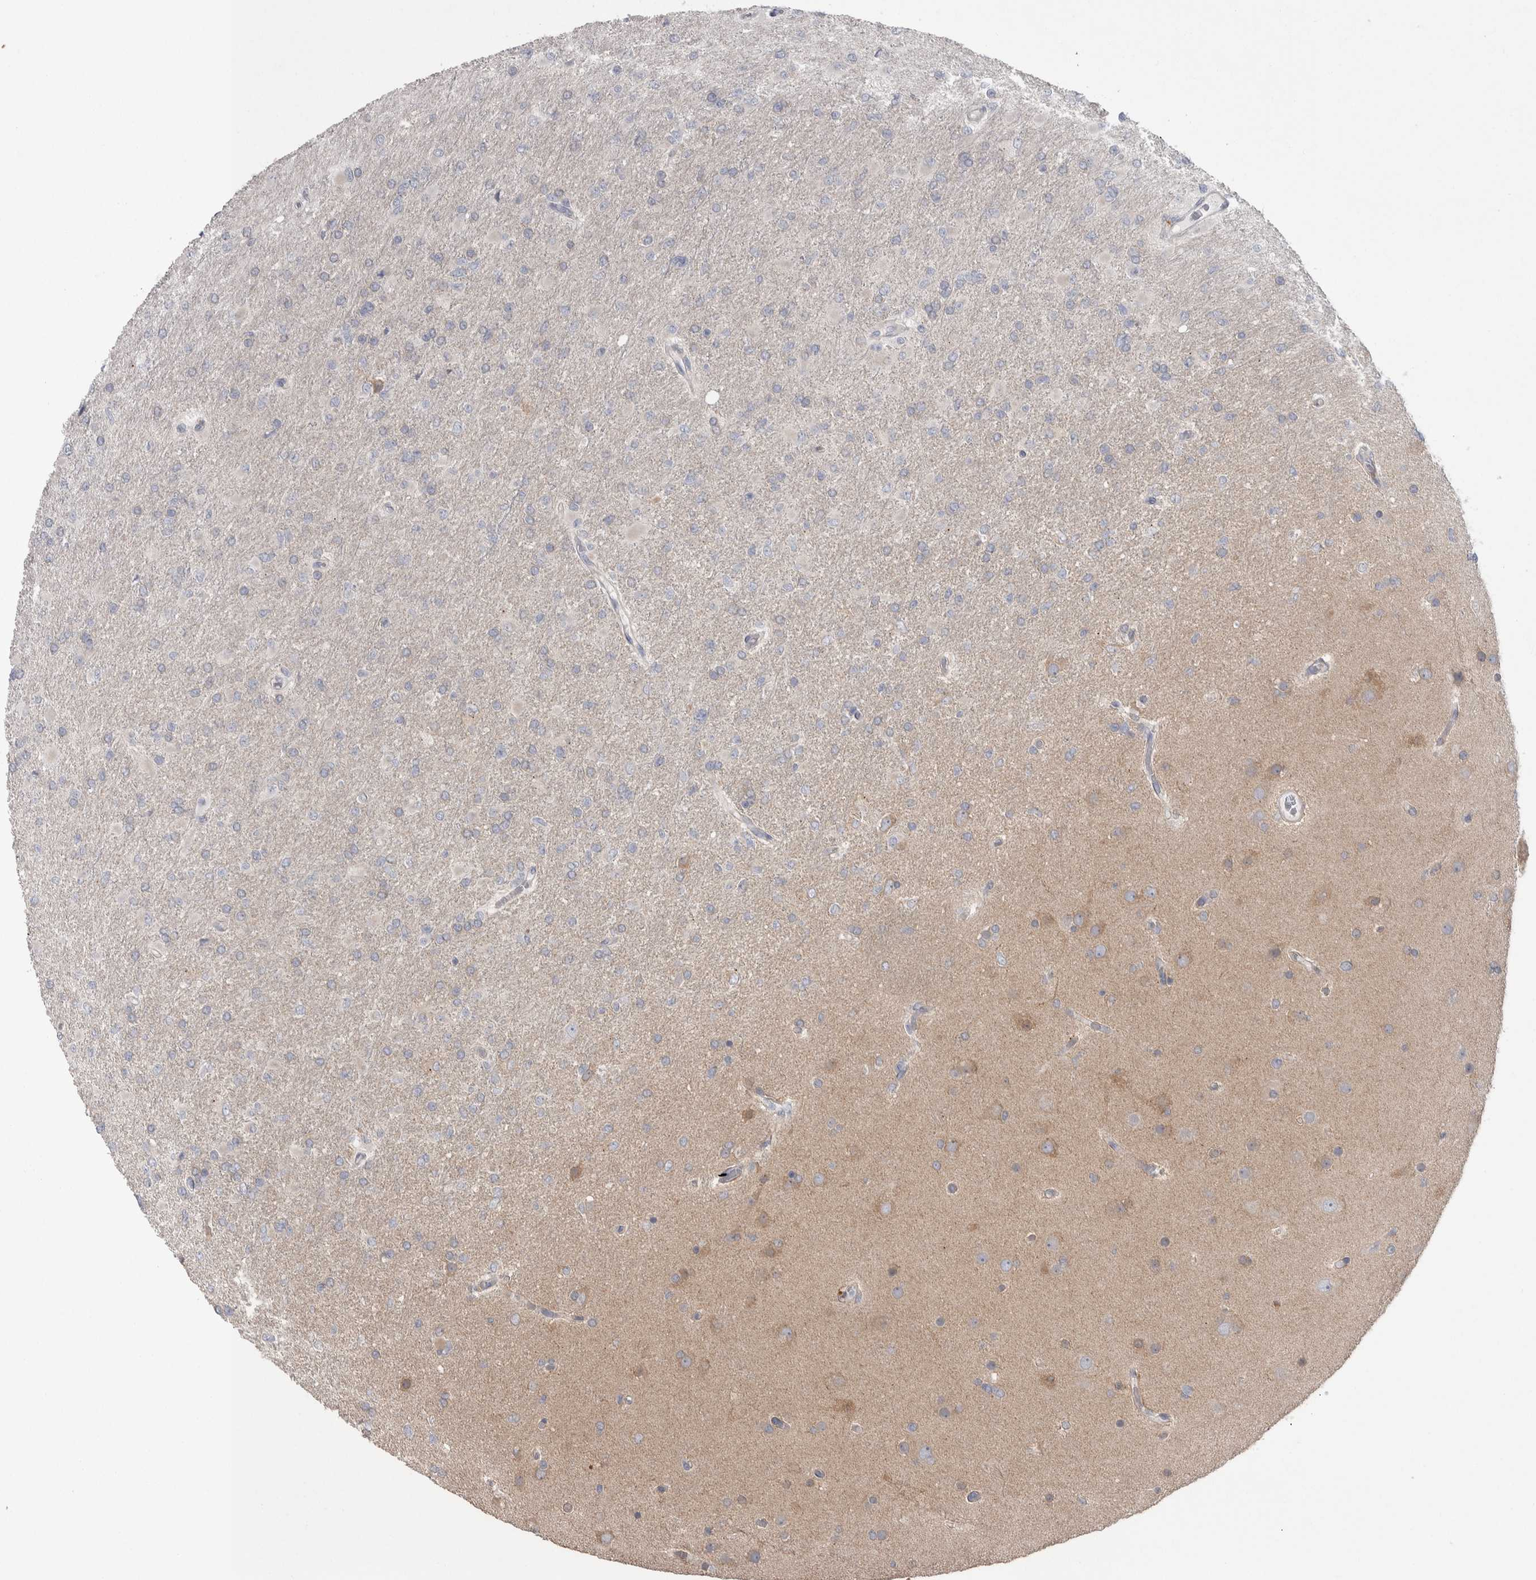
{"staining": {"intensity": "negative", "quantity": "none", "location": "none"}, "tissue": "glioma", "cell_type": "Tumor cells", "image_type": "cancer", "snomed": [{"axis": "morphology", "description": "Glioma, malignant, High grade"}, {"axis": "topography", "description": "Cerebral cortex"}], "caption": "DAB immunohistochemical staining of glioma reveals no significant staining in tumor cells.", "gene": "GPHN", "patient": {"sex": "female", "age": 36}}